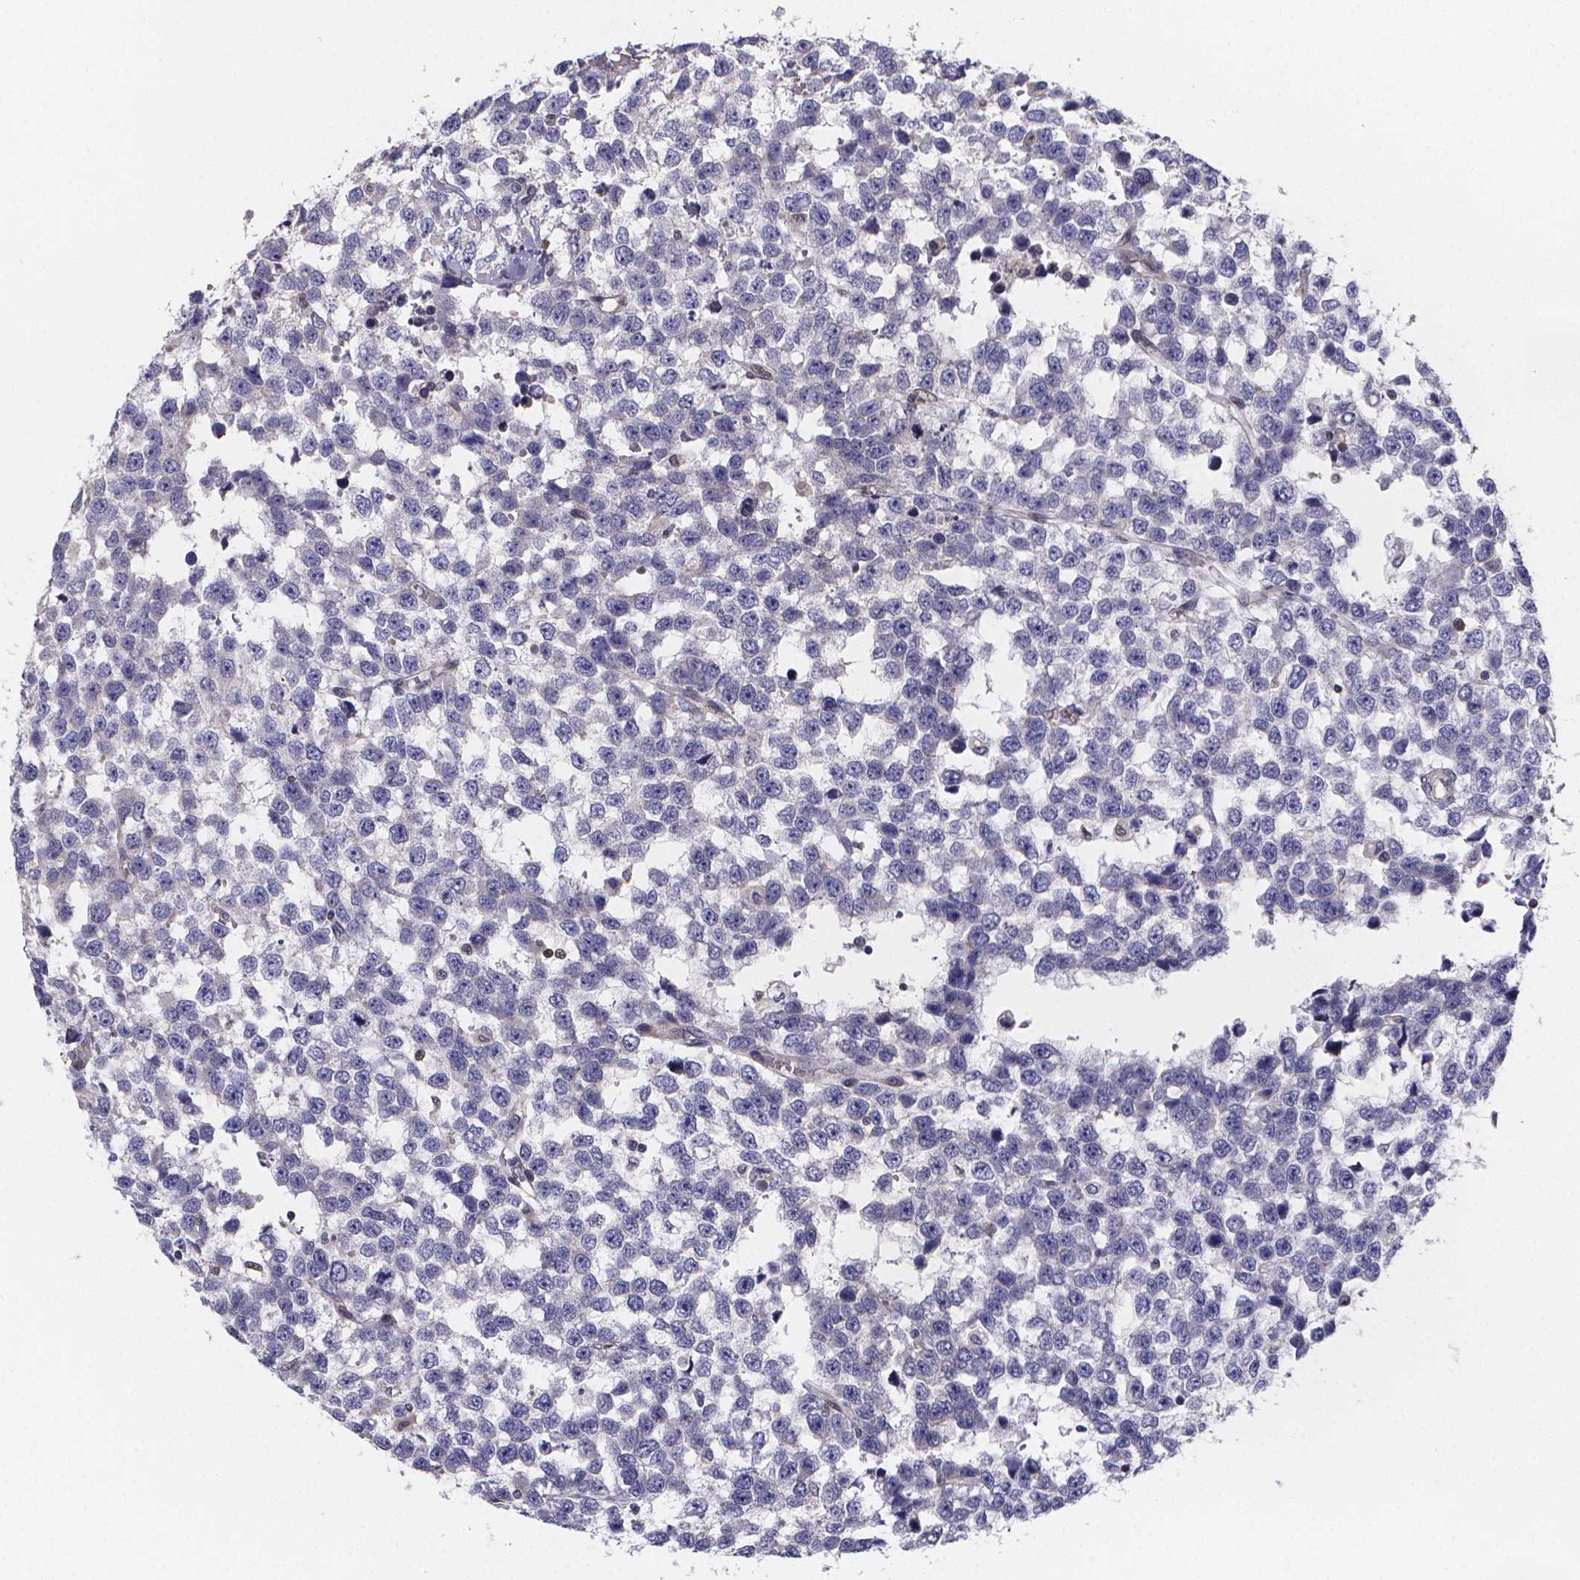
{"staining": {"intensity": "negative", "quantity": "none", "location": "none"}, "tissue": "testis cancer", "cell_type": "Tumor cells", "image_type": "cancer", "snomed": [{"axis": "morphology", "description": "Seminoma, NOS"}, {"axis": "topography", "description": "Testis"}], "caption": "Testis seminoma was stained to show a protein in brown. There is no significant staining in tumor cells. The staining is performed using DAB (3,3'-diaminobenzidine) brown chromogen with nuclei counter-stained in using hematoxylin.", "gene": "PAH", "patient": {"sex": "male", "age": 34}}